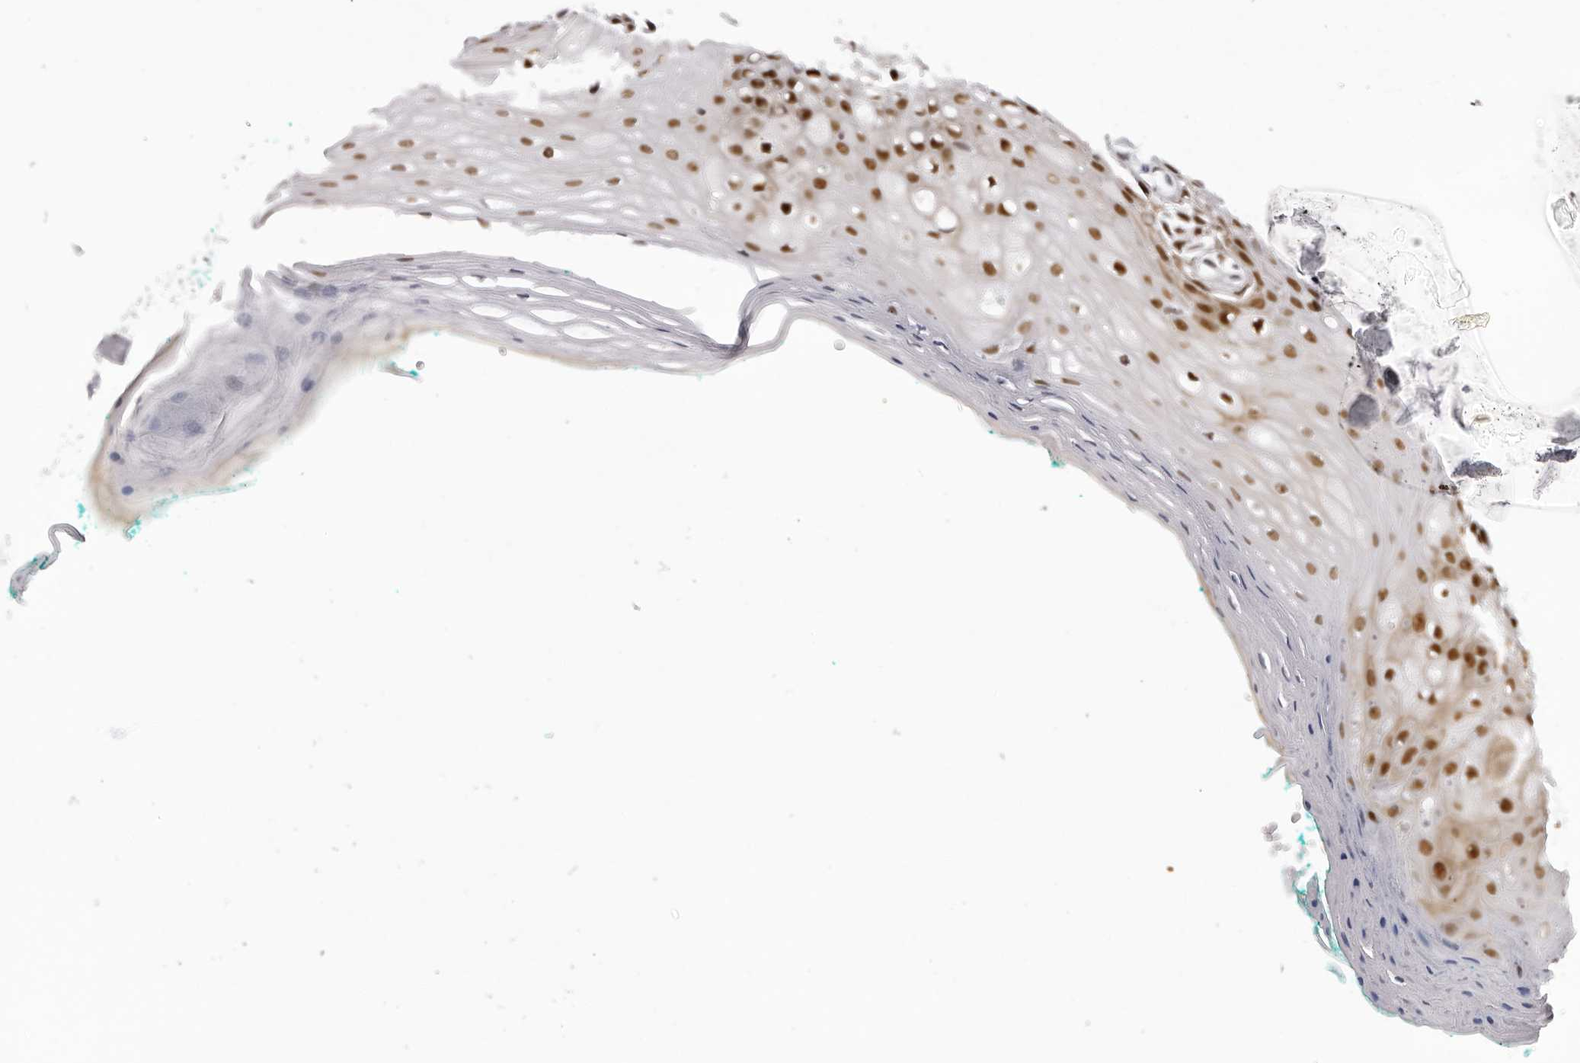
{"staining": {"intensity": "moderate", "quantity": ">75%", "location": "nuclear"}, "tissue": "oral mucosa", "cell_type": "Squamous epithelial cells", "image_type": "normal", "snomed": [{"axis": "morphology", "description": "Normal tissue, NOS"}, {"axis": "topography", "description": "Skeletal muscle"}, {"axis": "topography", "description": "Oral tissue"}, {"axis": "topography", "description": "Peripheral nerve tissue"}], "caption": "DAB (3,3'-diaminobenzidine) immunohistochemical staining of benign oral mucosa shows moderate nuclear protein positivity in about >75% of squamous epithelial cells. (Stains: DAB in brown, nuclei in blue, Microscopy: brightfield microscopy at high magnification).", "gene": "HEXIM2", "patient": {"sex": "female", "age": 84}}